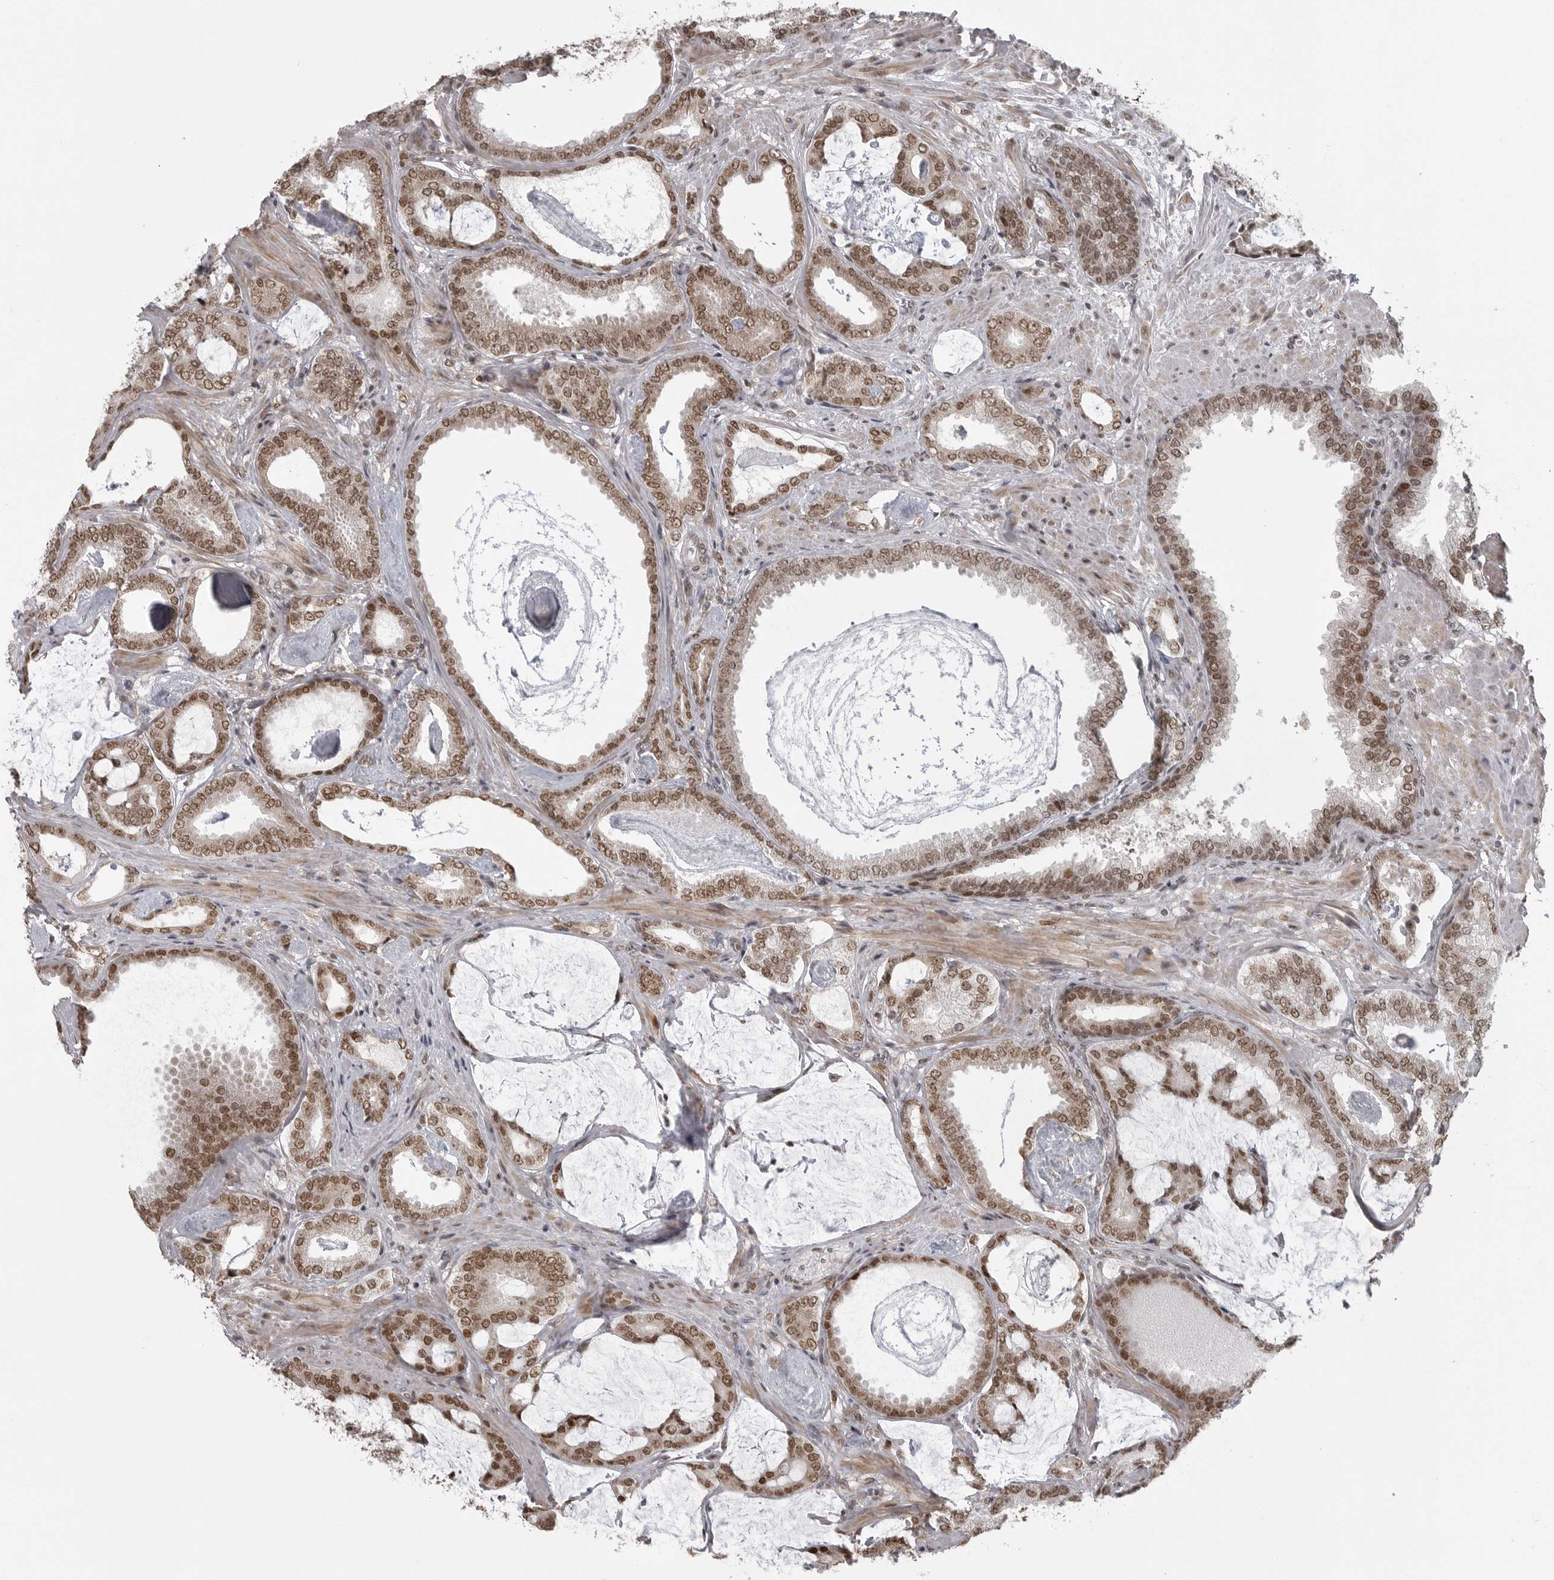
{"staining": {"intensity": "moderate", "quantity": ">75%", "location": "nuclear"}, "tissue": "prostate cancer", "cell_type": "Tumor cells", "image_type": "cancer", "snomed": [{"axis": "morphology", "description": "Adenocarcinoma, Low grade"}, {"axis": "topography", "description": "Prostate"}], "caption": "The histopathology image exhibits a brown stain indicating the presence of a protein in the nuclear of tumor cells in low-grade adenocarcinoma (prostate).", "gene": "ISG20L2", "patient": {"sex": "male", "age": 71}}